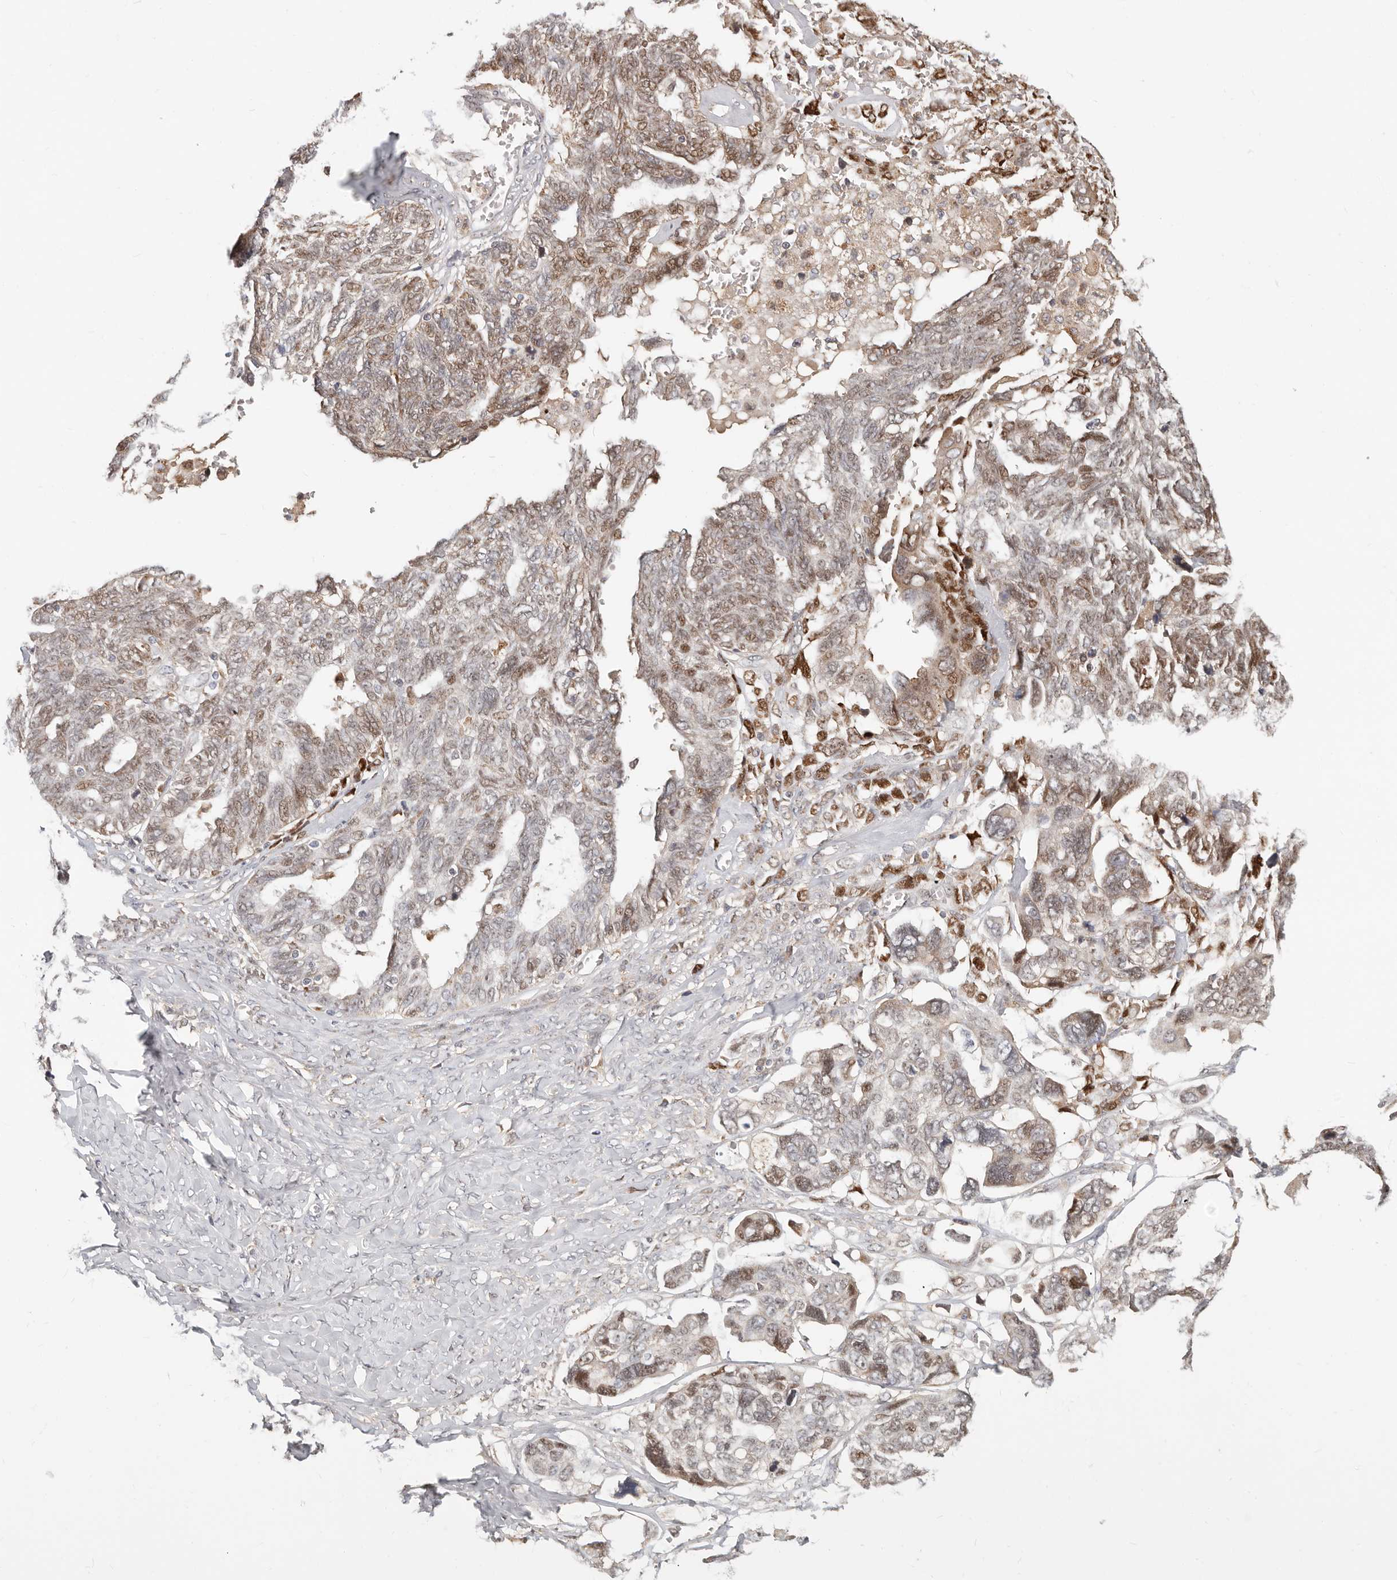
{"staining": {"intensity": "moderate", "quantity": "25%-75%", "location": "nuclear"}, "tissue": "ovarian cancer", "cell_type": "Tumor cells", "image_type": "cancer", "snomed": [{"axis": "morphology", "description": "Cystadenocarcinoma, serous, NOS"}, {"axis": "topography", "description": "Ovary"}], "caption": "Immunohistochemistry (IHC) image of human ovarian cancer (serous cystadenocarcinoma) stained for a protein (brown), which displays medium levels of moderate nuclear staining in about 25%-75% of tumor cells.", "gene": "ZRANB1", "patient": {"sex": "female", "age": 79}}